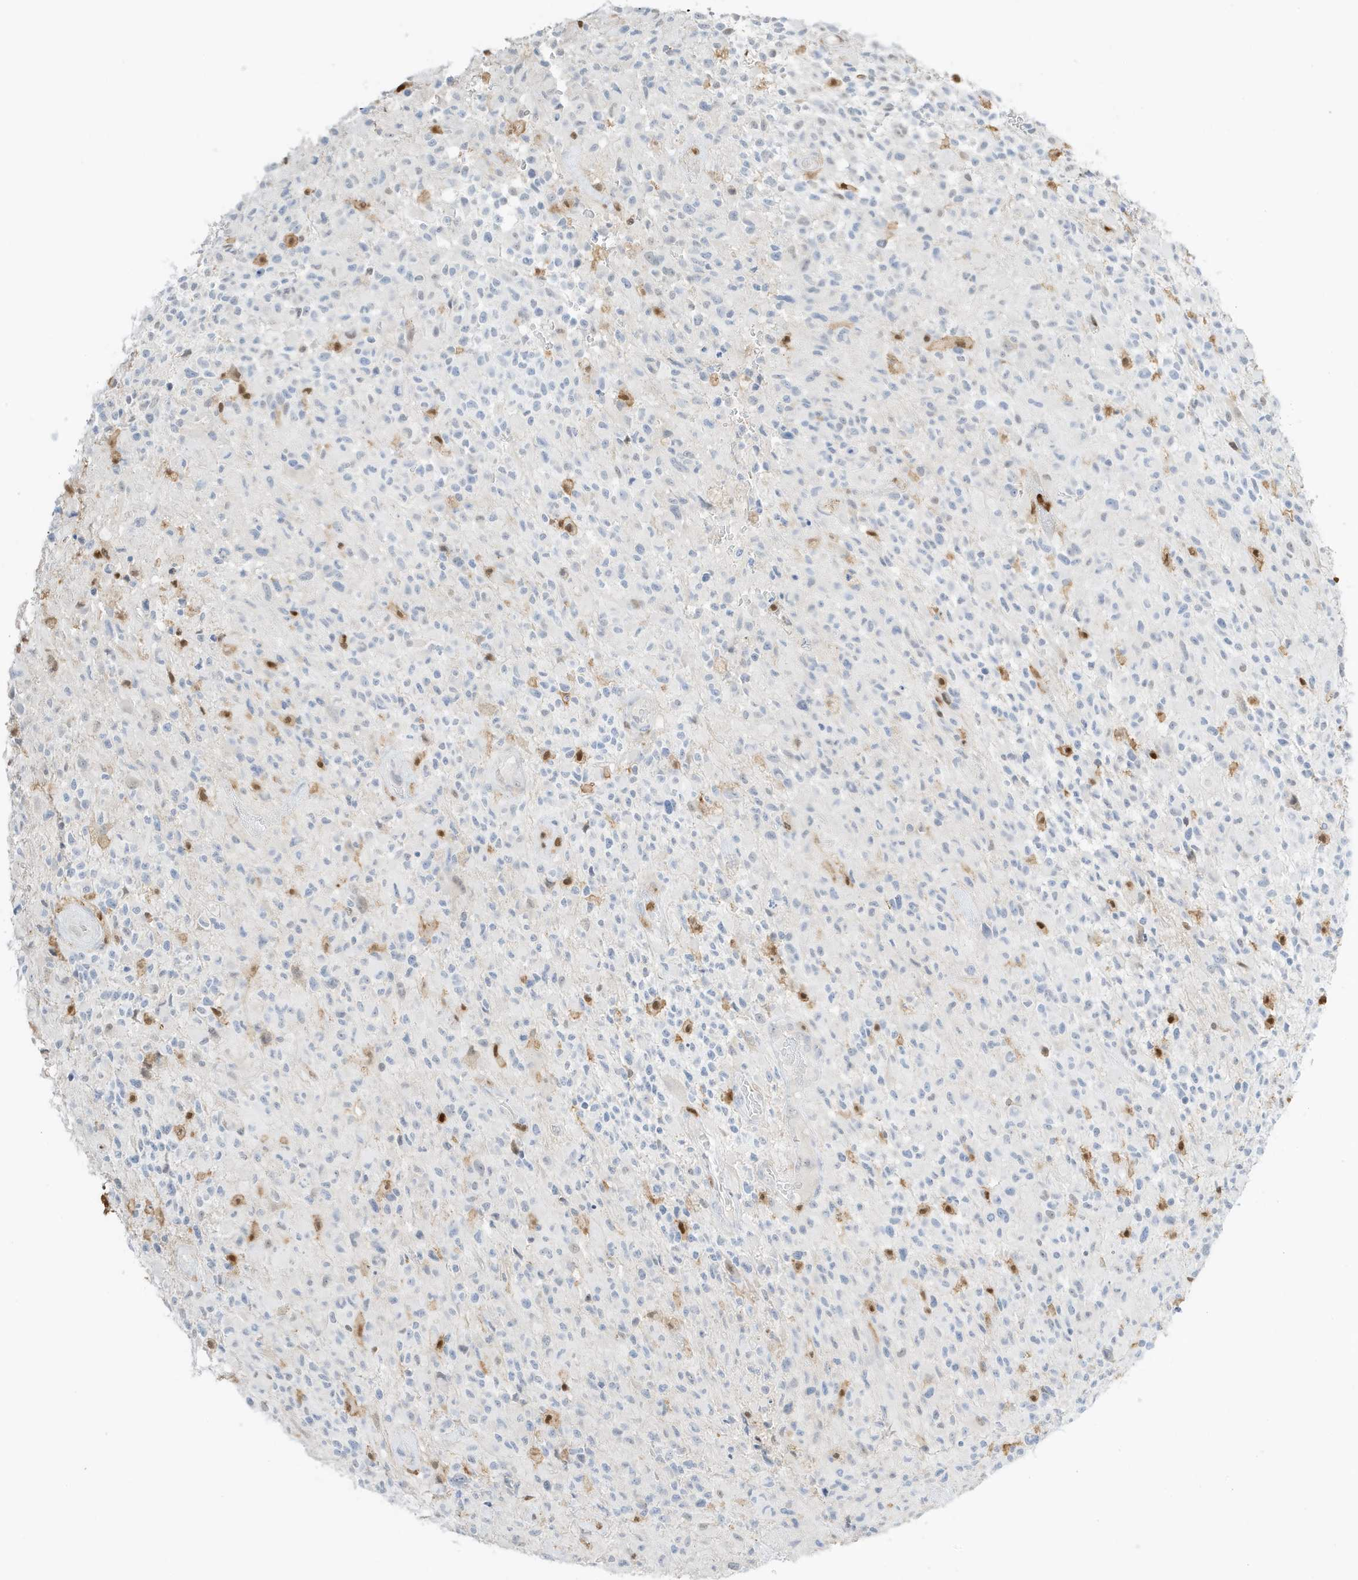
{"staining": {"intensity": "negative", "quantity": "none", "location": "none"}, "tissue": "glioma", "cell_type": "Tumor cells", "image_type": "cancer", "snomed": [{"axis": "morphology", "description": "Glioma, malignant, High grade"}, {"axis": "morphology", "description": "Glioblastoma, NOS"}, {"axis": "topography", "description": "Brain"}], "caption": "Tumor cells are negative for protein expression in human malignant glioma (high-grade). (Immunohistochemistry, brightfield microscopy, high magnification).", "gene": "GCA", "patient": {"sex": "male", "age": 60}}